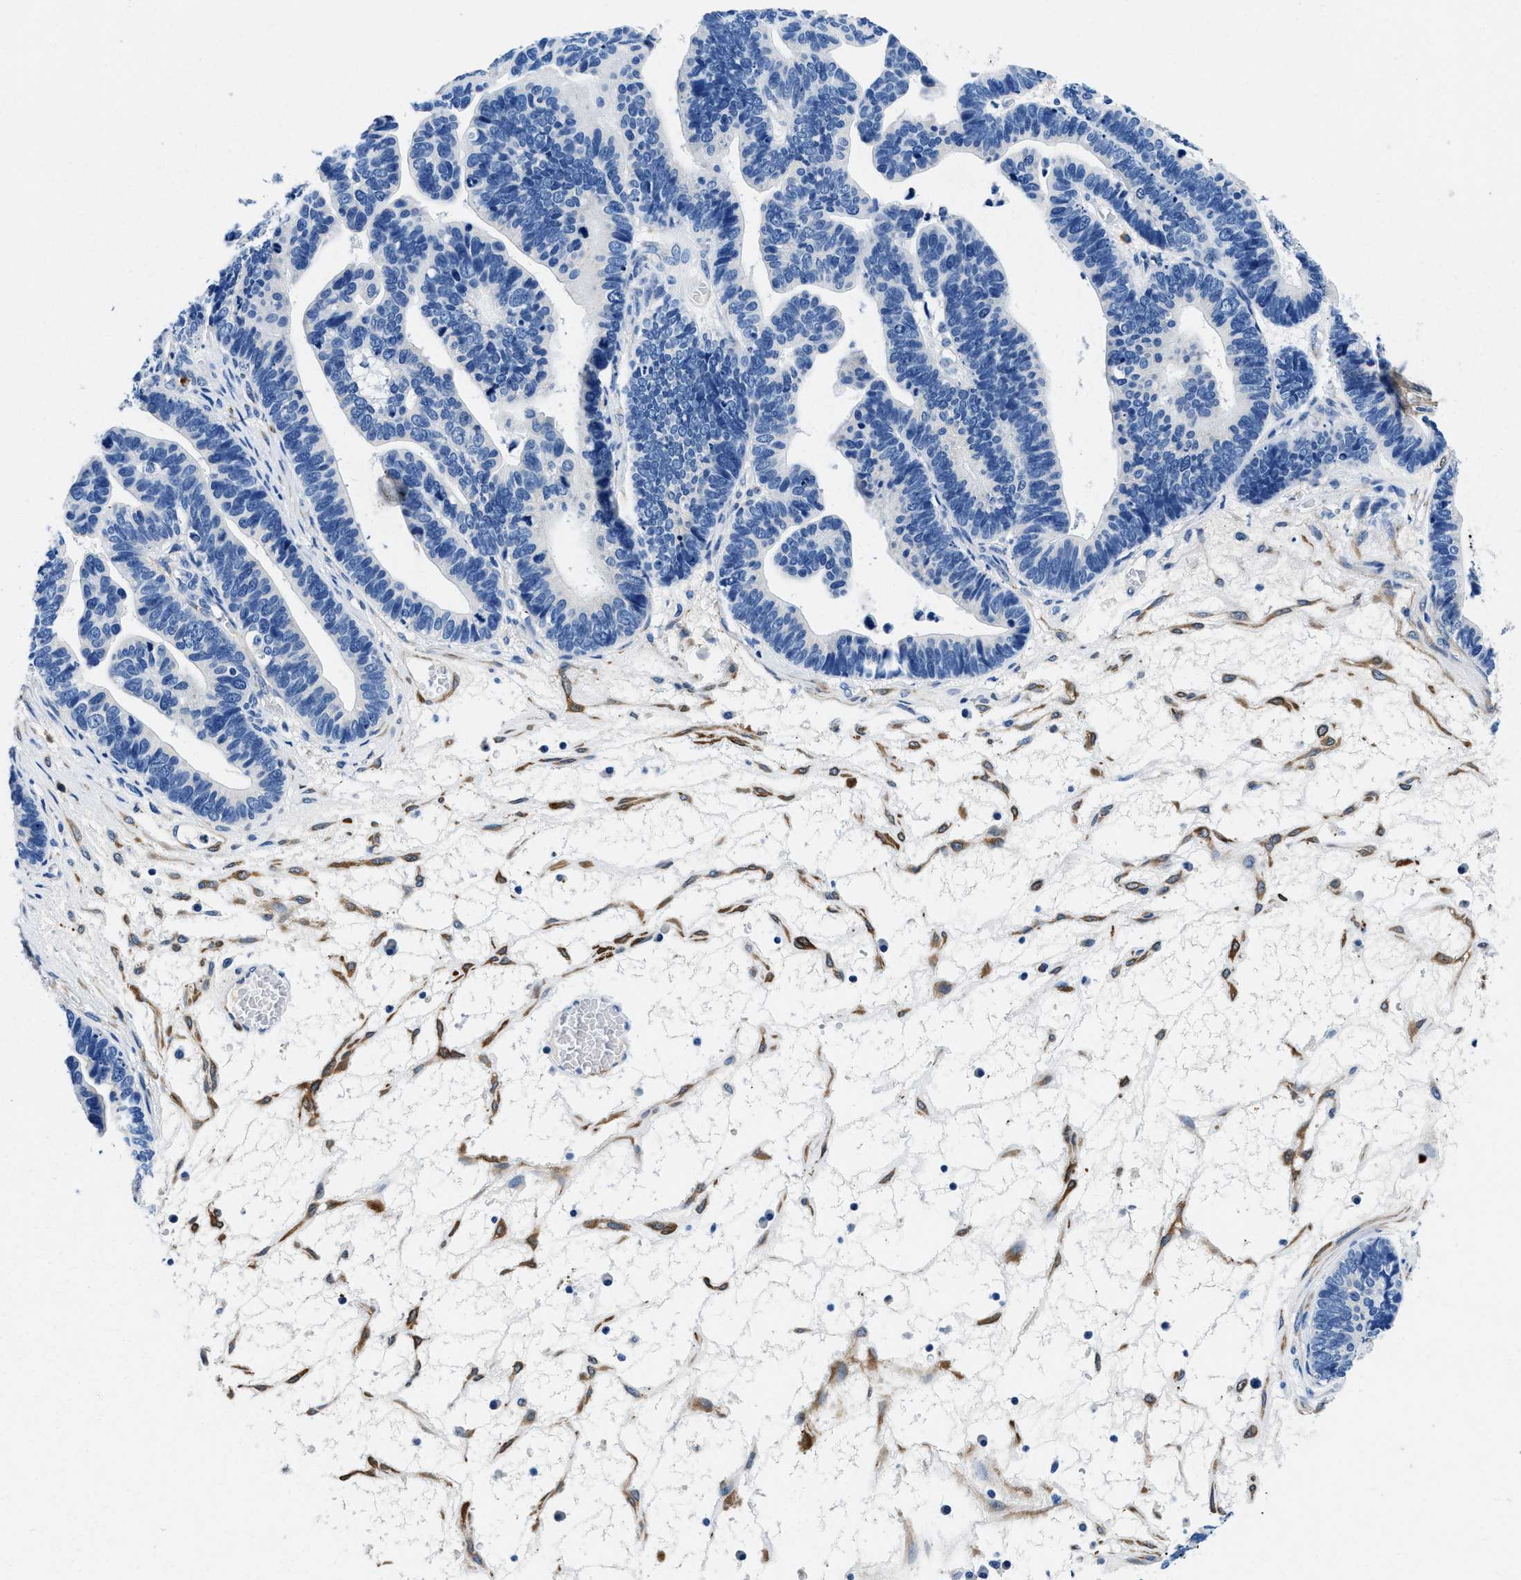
{"staining": {"intensity": "negative", "quantity": "none", "location": "none"}, "tissue": "ovarian cancer", "cell_type": "Tumor cells", "image_type": "cancer", "snomed": [{"axis": "morphology", "description": "Cystadenocarcinoma, serous, NOS"}, {"axis": "topography", "description": "Ovary"}], "caption": "Immunohistochemistry (IHC) image of ovarian cancer (serous cystadenocarcinoma) stained for a protein (brown), which displays no positivity in tumor cells.", "gene": "TEX261", "patient": {"sex": "female", "age": 56}}